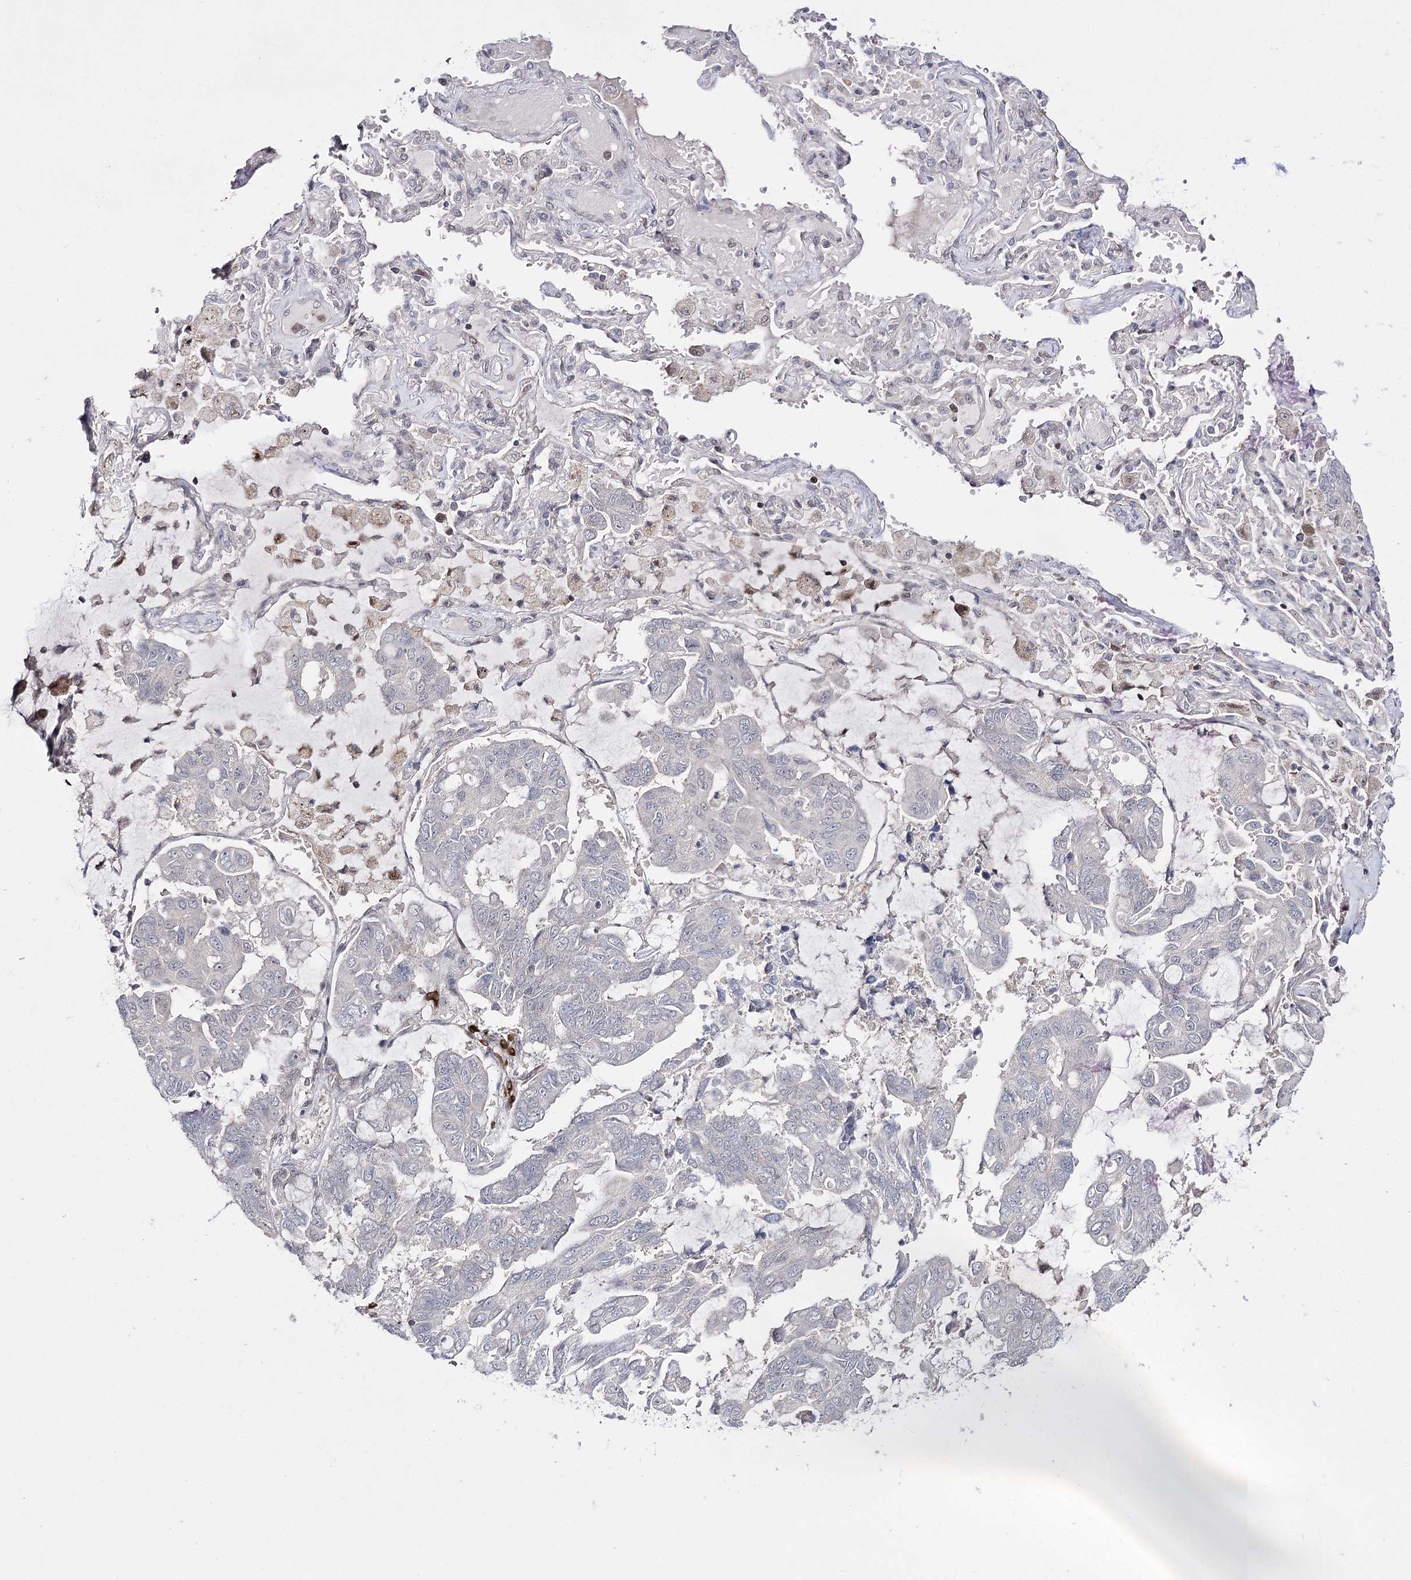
{"staining": {"intensity": "negative", "quantity": "none", "location": "none"}, "tissue": "lung cancer", "cell_type": "Tumor cells", "image_type": "cancer", "snomed": [{"axis": "morphology", "description": "Adenocarcinoma, NOS"}, {"axis": "topography", "description": "Lung"}], "caption": "The immunohistochemistry (IHC) histopathology image has no significant staining in tumor cells of adenocarcinoma (lung) tissue.", "gene": "HSD11B2", "patient": {"sex": "male", "age": 64}}